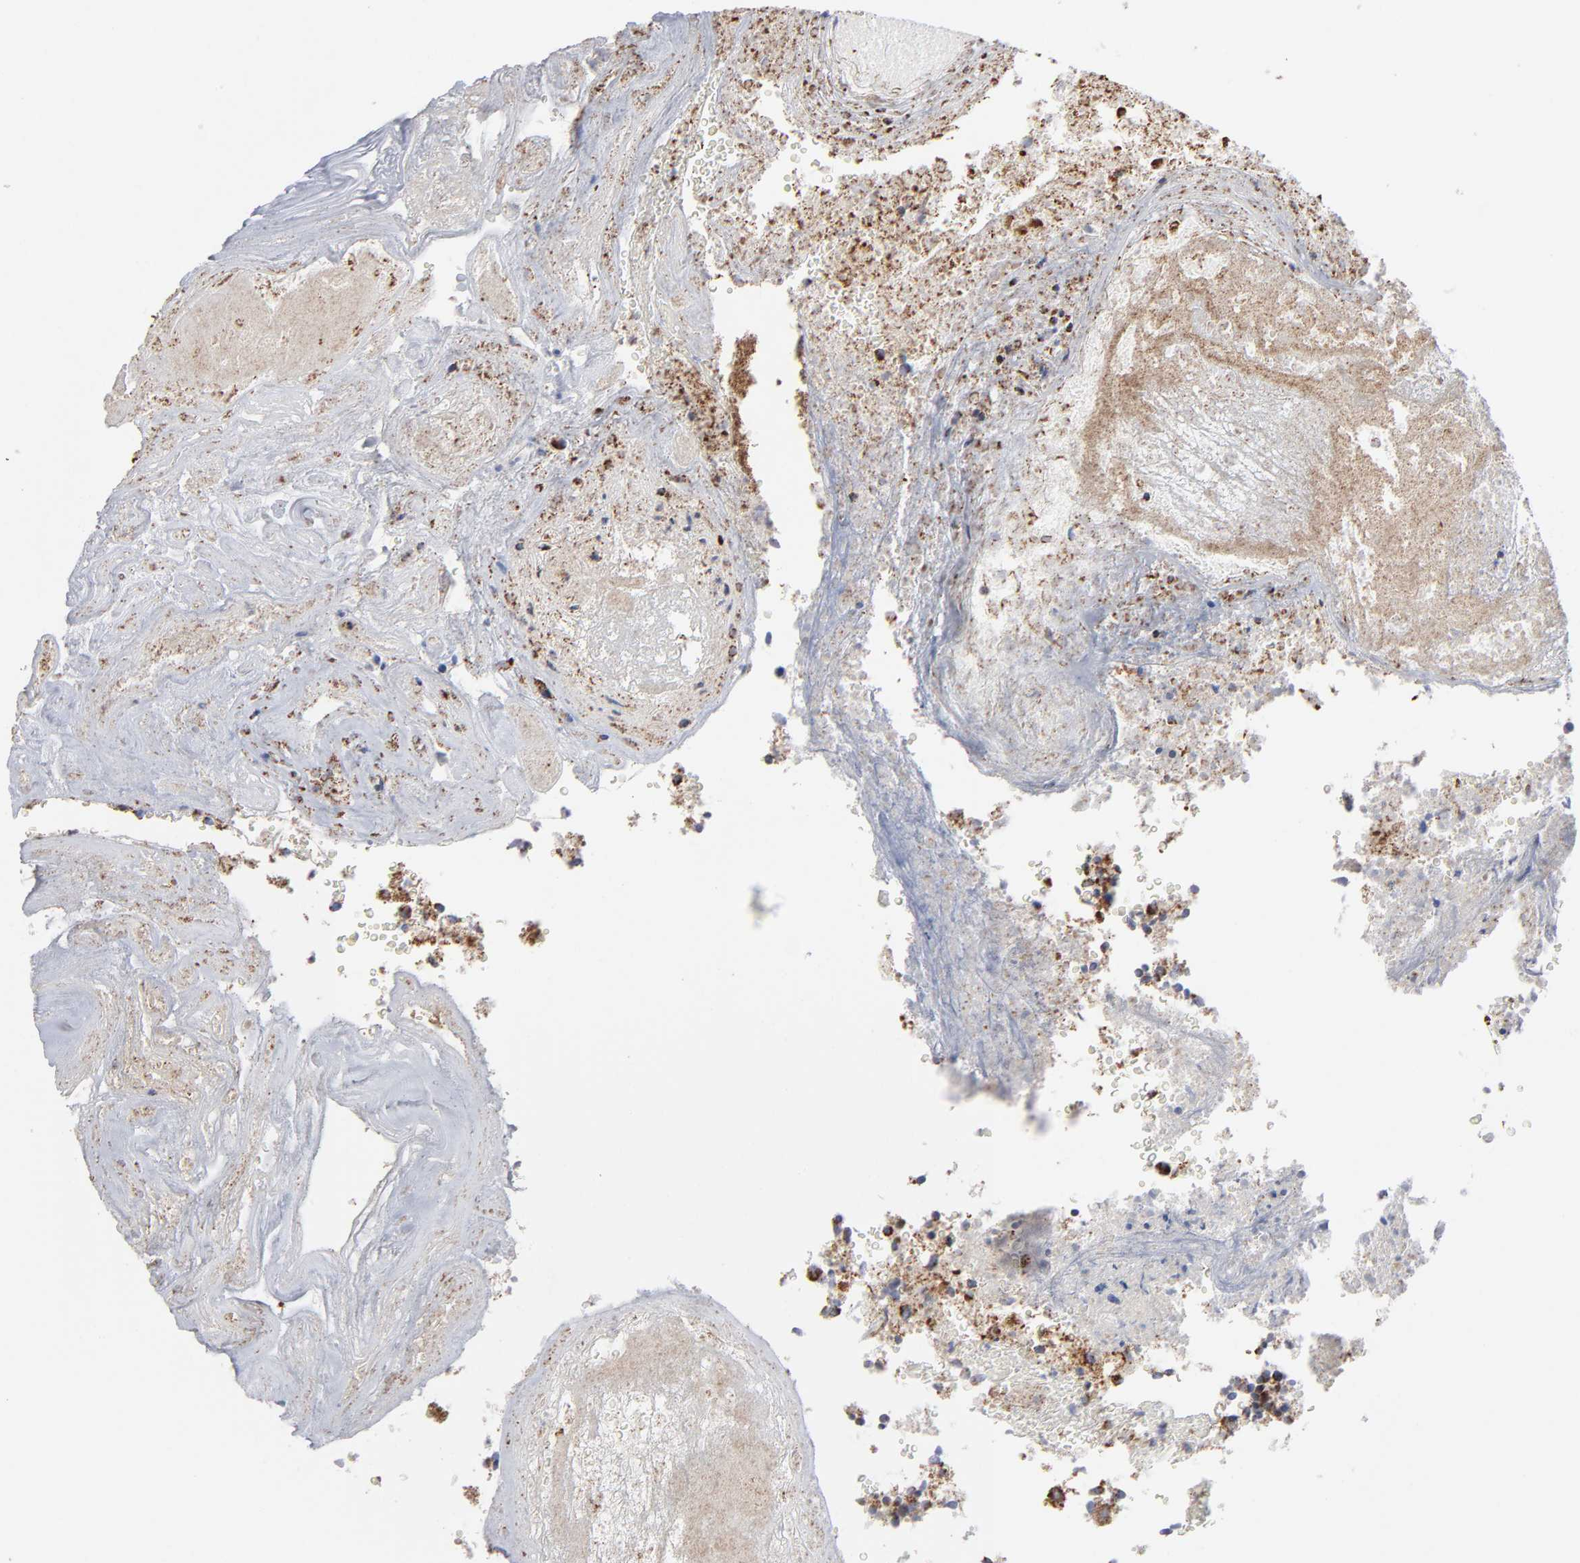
{"staining": {"intensity": "strong", "quantity": "25%-75%", "location": "cytoplasmic/membranous"}, "tissue": "glioma", "cell_type": "Tumor cells", "image_type": "cancer", "snomed": [{"axis": "morphology", "description": "Normal tissue, NOS"}, {"axis": "morphology", "description": "Glioma, malignant, High grade"}, {"axis": "topography", "description": "Cerebral cortex"}], "caption": "Immunohistochemical staining of human malignant glioma (high-grade) reveals high levels of strong cytoplasmic/membranous protein expression in about 25%-75% of tumor cells.", "gene": "ASB3", "patient": {"sex": "male", "age": 75}}